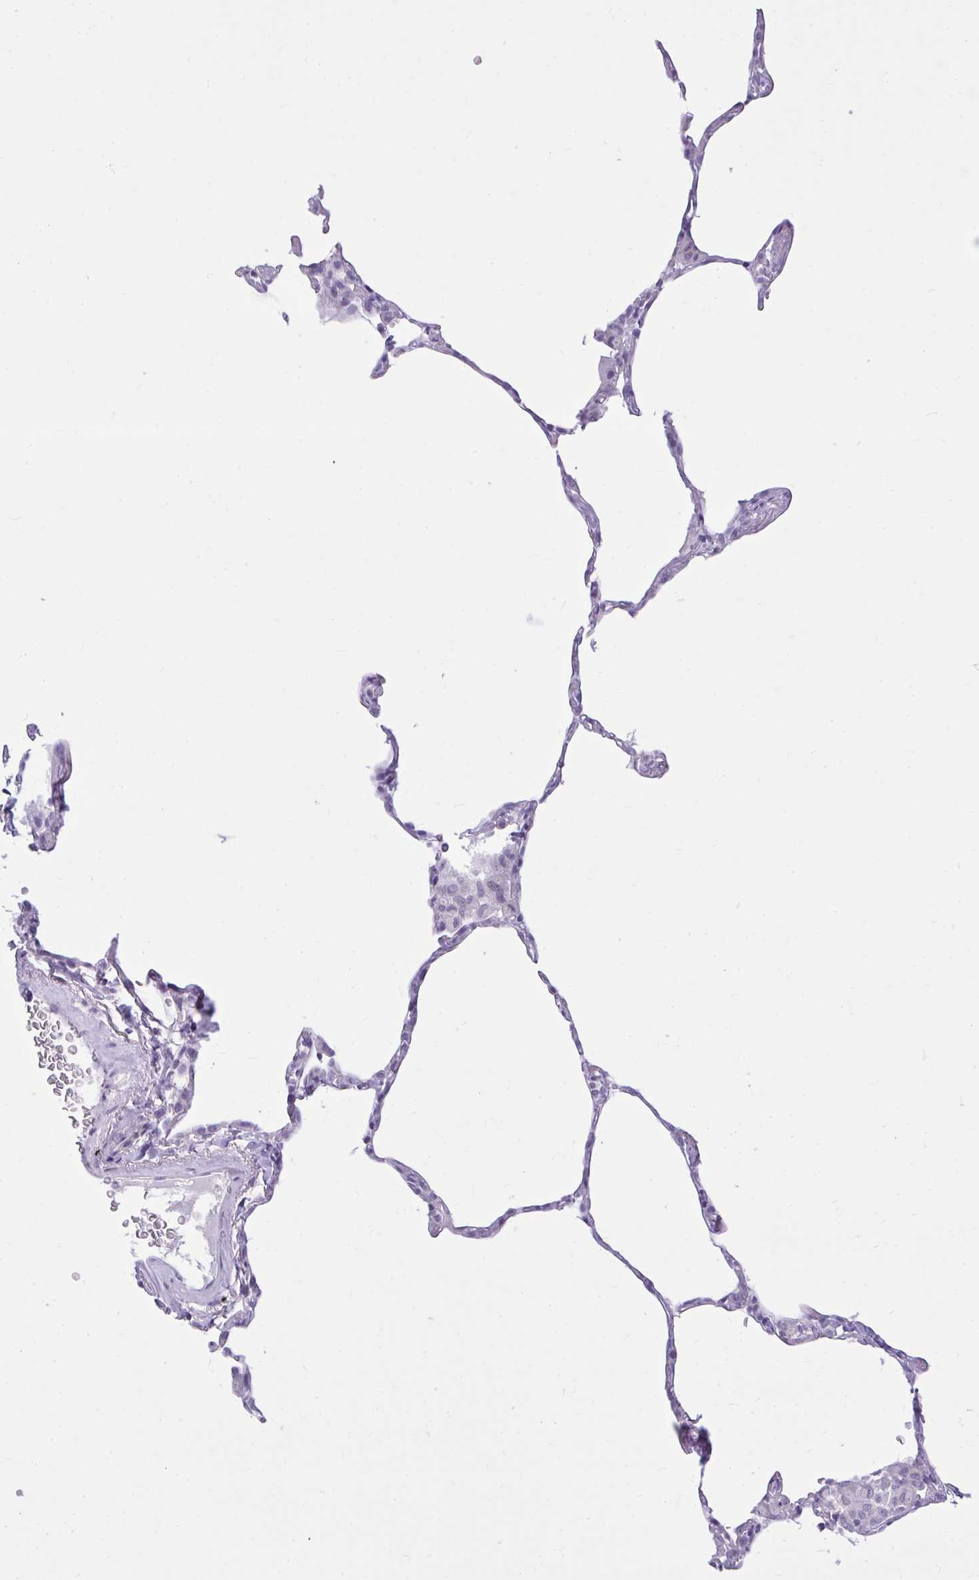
{"staining": {"intensity": "negative", "quantity": "none", "location": "none"}, "tissue": "lung", "cell_type": "Alveolar cells", "image_type": "normal", "snomed": [{"axis": "morphology", "description": "Normal tissue, NOS"}, {"axis": "topography", "description": "Lung"}], "caption": "There is no significant staining in alveolar cells of lung. Nuclei are stained in blue.", "gene": "PRAP1", "patient": {"sex": "female", "age": 57}}